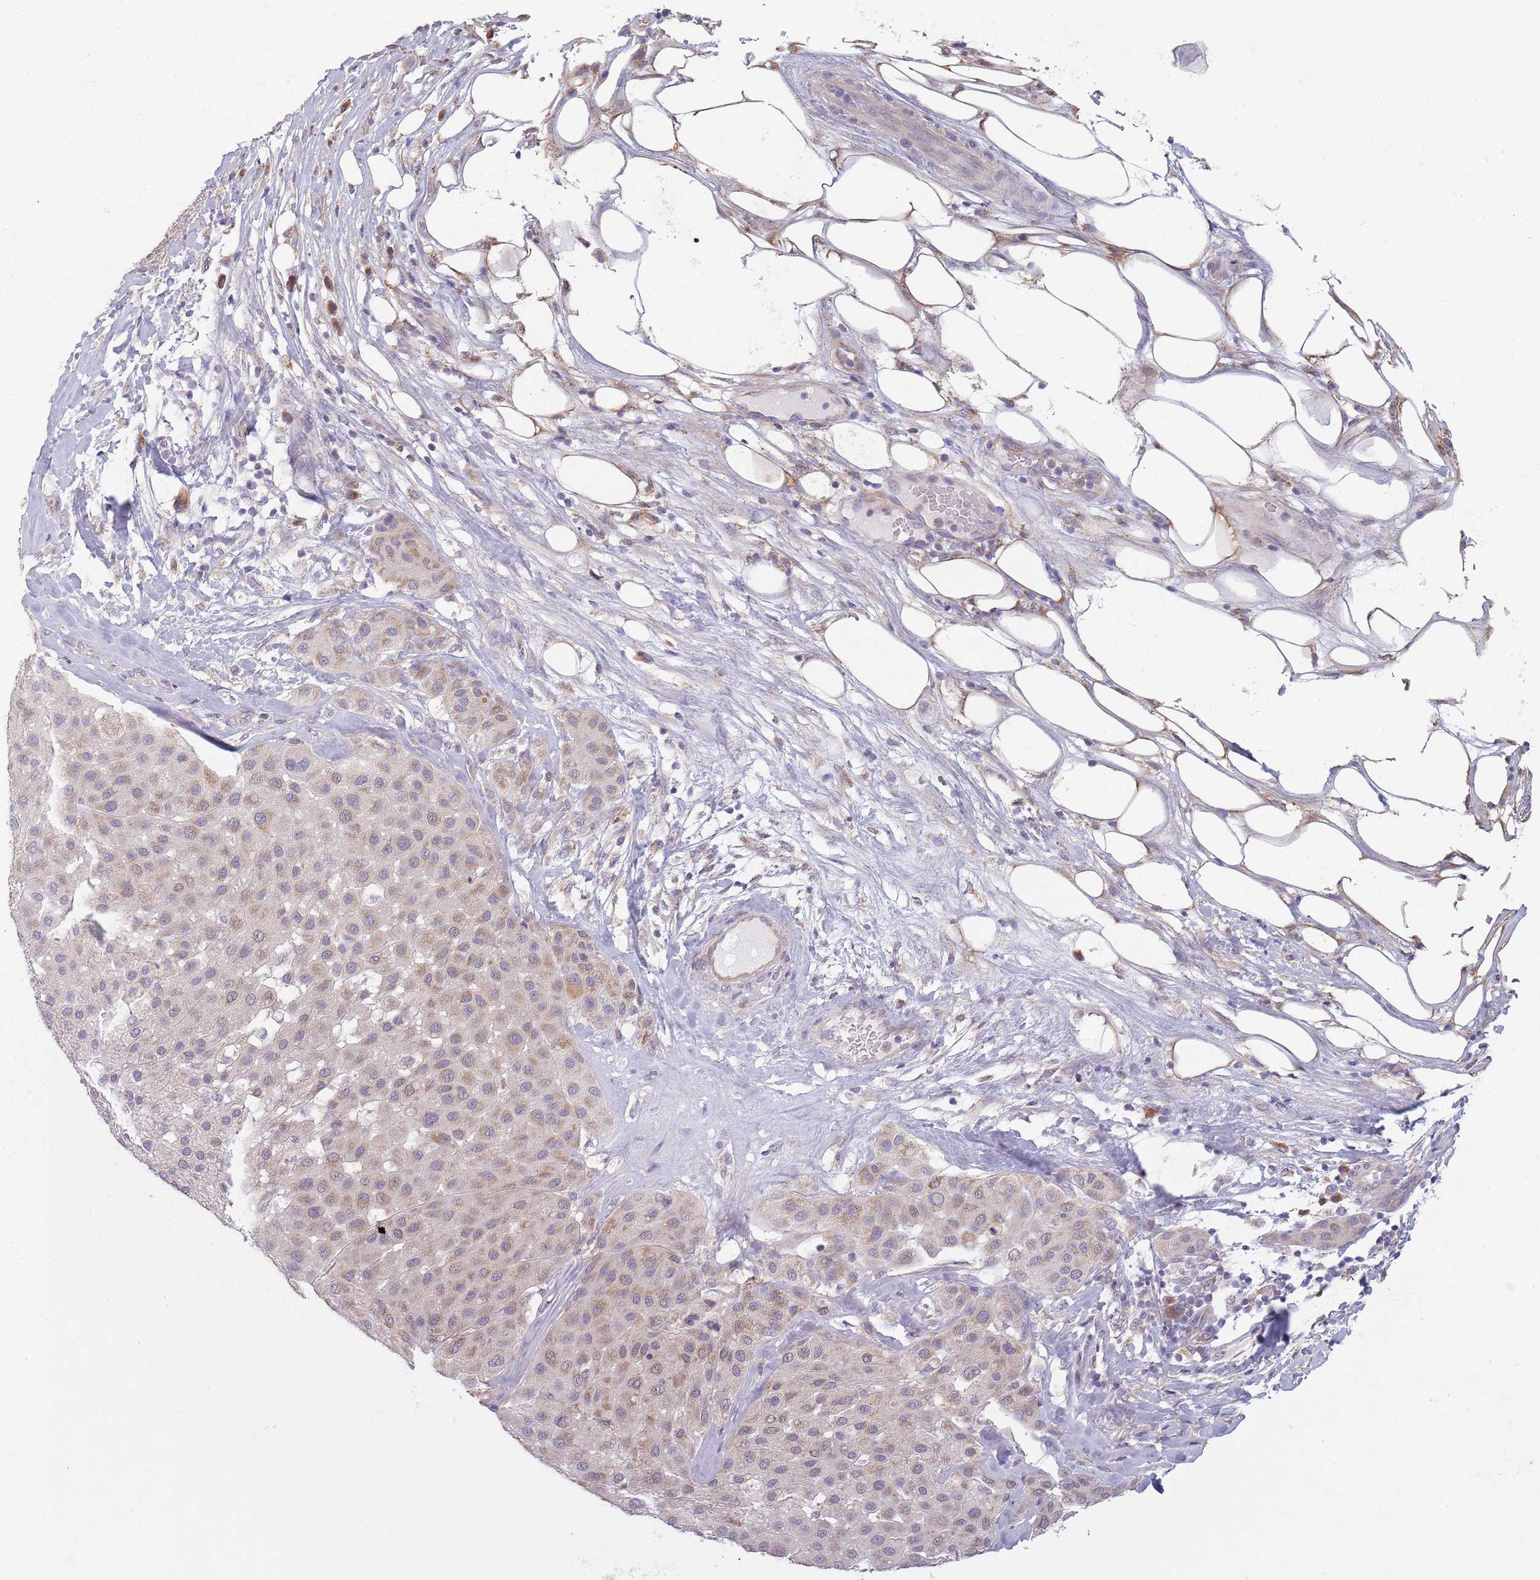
{"staining": {"intensity": "weak", "quantity": "25%-75%", "location": "cytoplasmic/membranous"}, "tissue": "melanoma", "cell_type": "Tumor cells", "image_type": "cancer", "snomed": [{"axis": "morphology", "description": "Malignant melanoma, Metastatic site"}, {"axis": "topography", "description": "Smooth muscle"}], "caption": "A high-resolution histopathology image shows IHC staining of melanoma, which displays weak cytoplasmic/membranous positivity in about 25%-75% of tumor cells.", "gene": "COQ5", "patient": {"sex": "male", "age": 41}}